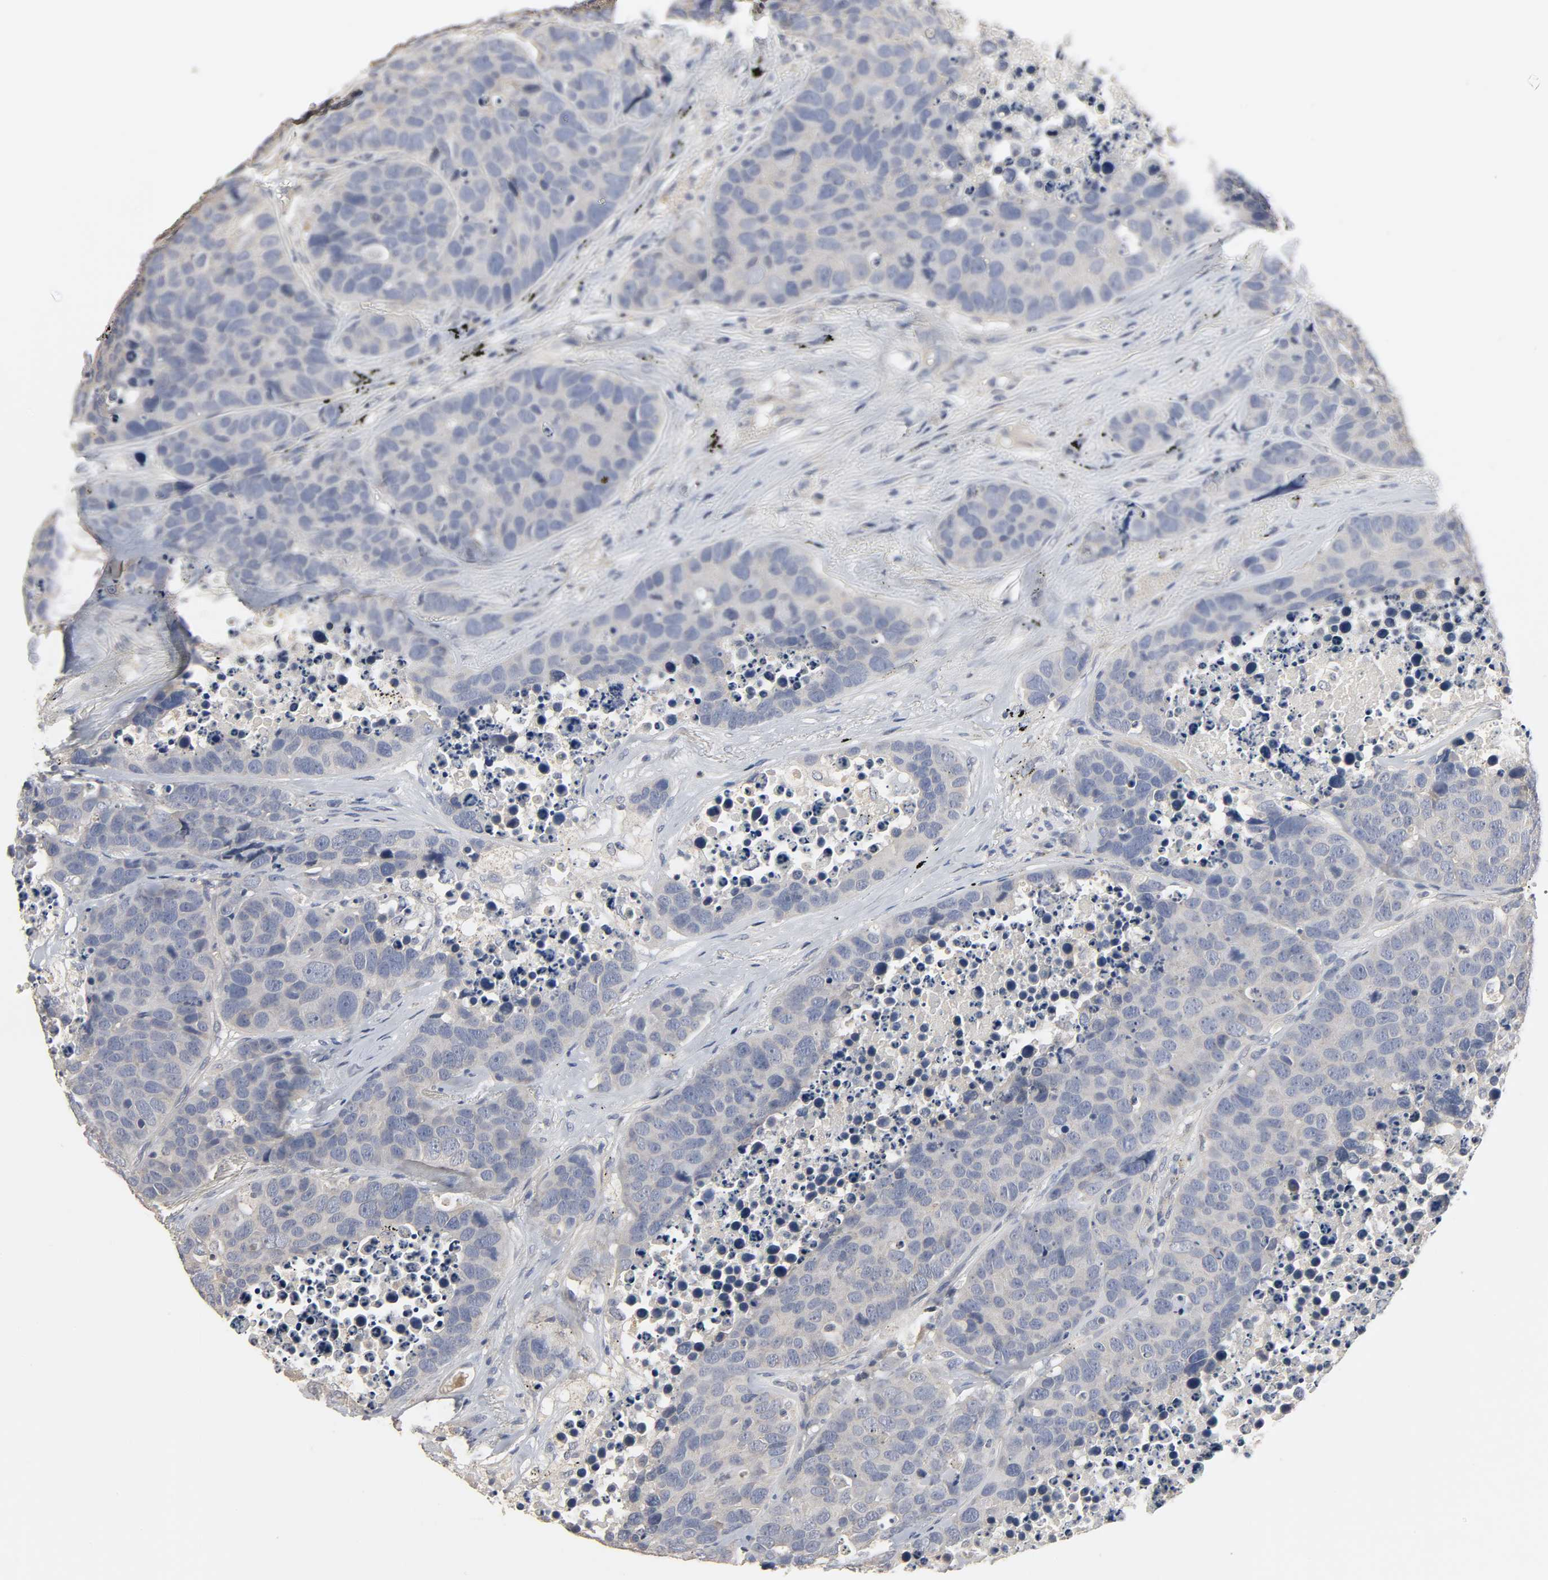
{"staining": {"intensity": "negative", "quantity": "none", "location": "none"}, "tissue": "carcinoid", "cell_type": "Tumor cells", "image_type": "cancer", "snomed": [{"axis": "morphology", "description": "Carcinoid, malignant, NOS"}, {"axis": "topography", "description": "Lung"}], "caption": "Malignant carcinoid stained for a protein using IHC exhibits no expression tumor cells.", "gene": "SLC10A2", "patient": {"sex": "male", "age": 60}}